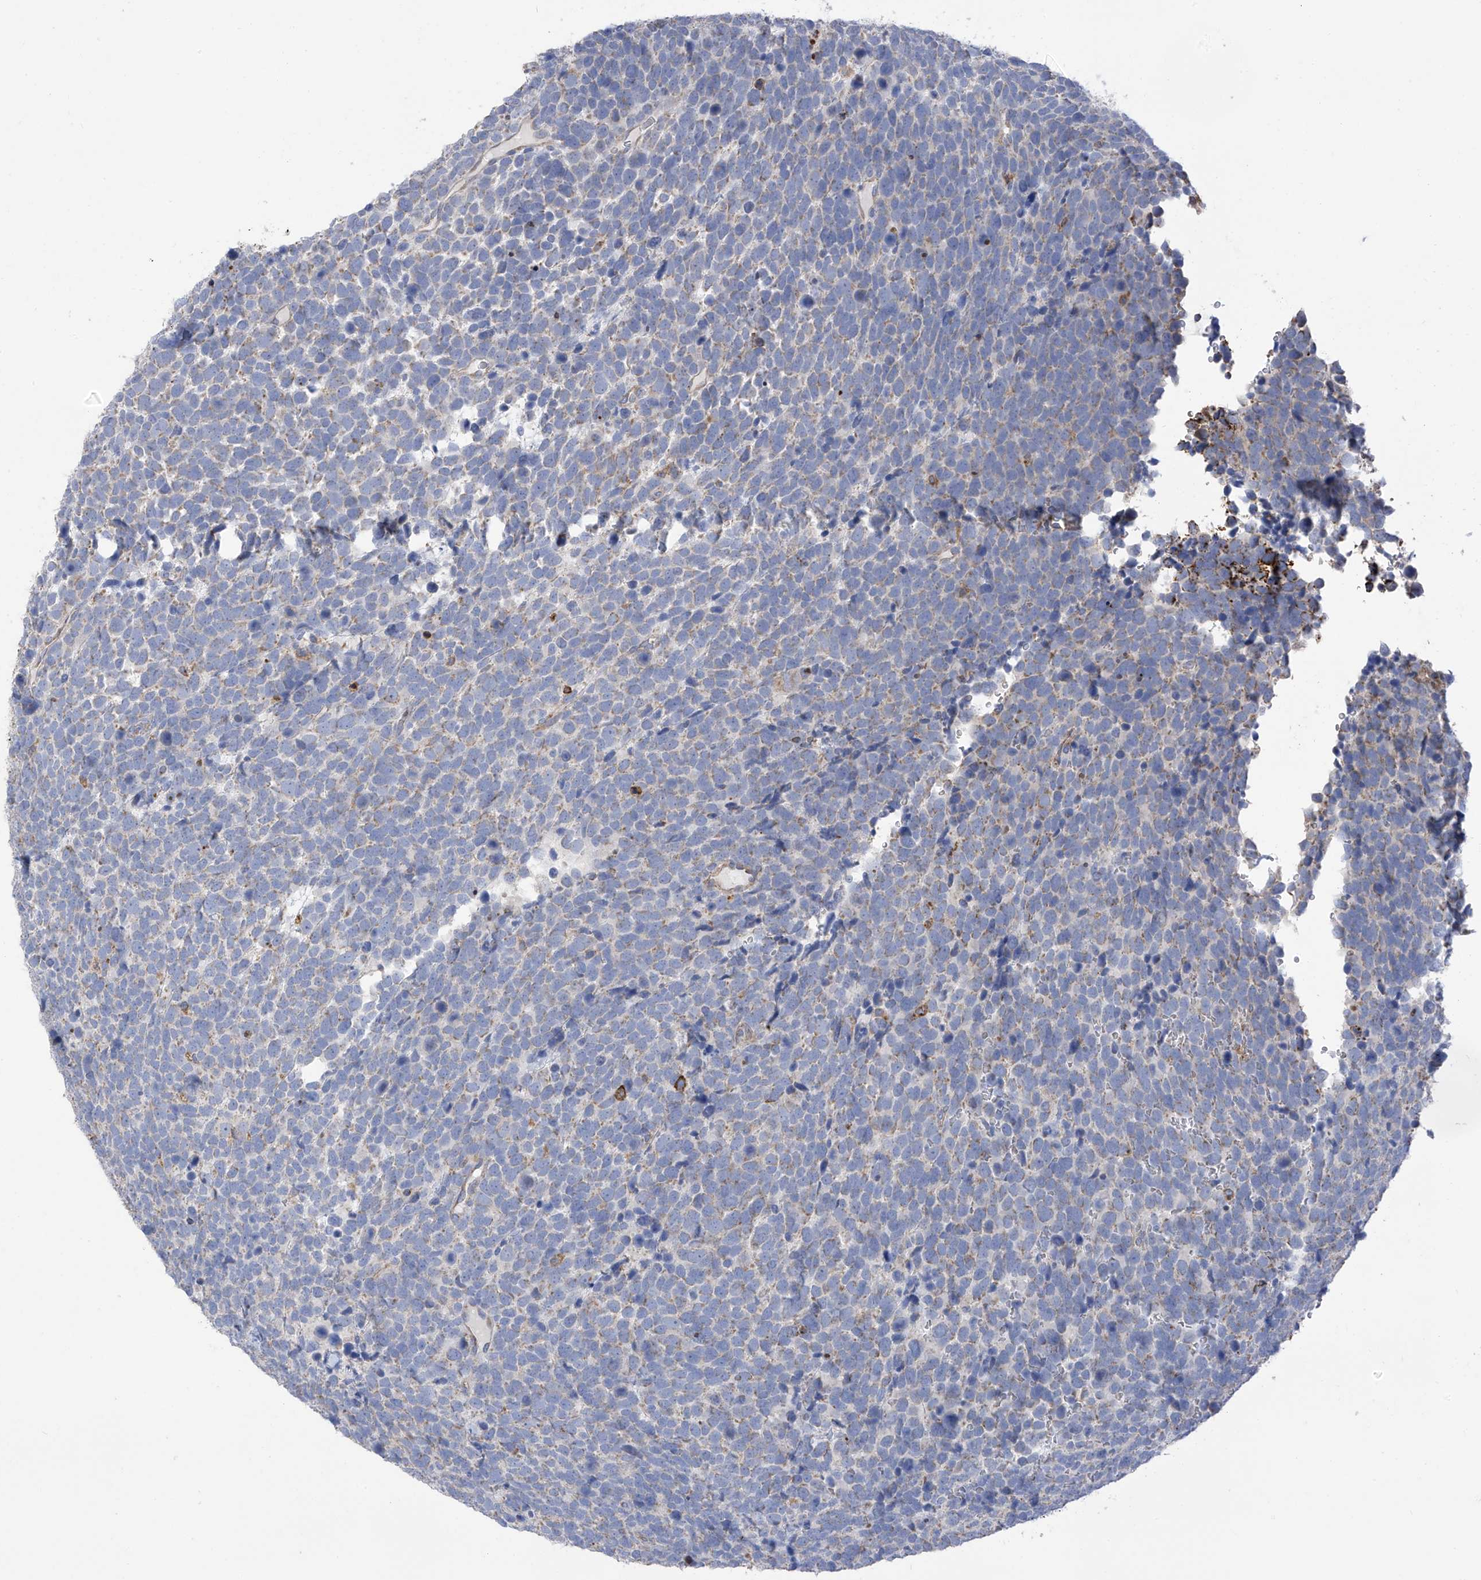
{"staining": {"intensity": "weak", "quantity": "25%-75%", "location": "cytoplasmic/membranous"}, "tissue": "urothelial cancer", "cell_type": "Tumor cells", "image_type": "cancer", "snomed": [{"axis": "morphology", "description": "Urothelial carcinoma, High grade"}, {"axis": "topography", "description": "Urinary bladder"}], "caption": "The photomicrograph displays immunohistochemical staining of urothelial cancer. There is weak cytoplasmic/membranous staining is present in about 25%-75% of tumor cells.", "gene": "ITM2B", "patient": {"sex": "female", "age": 82}}